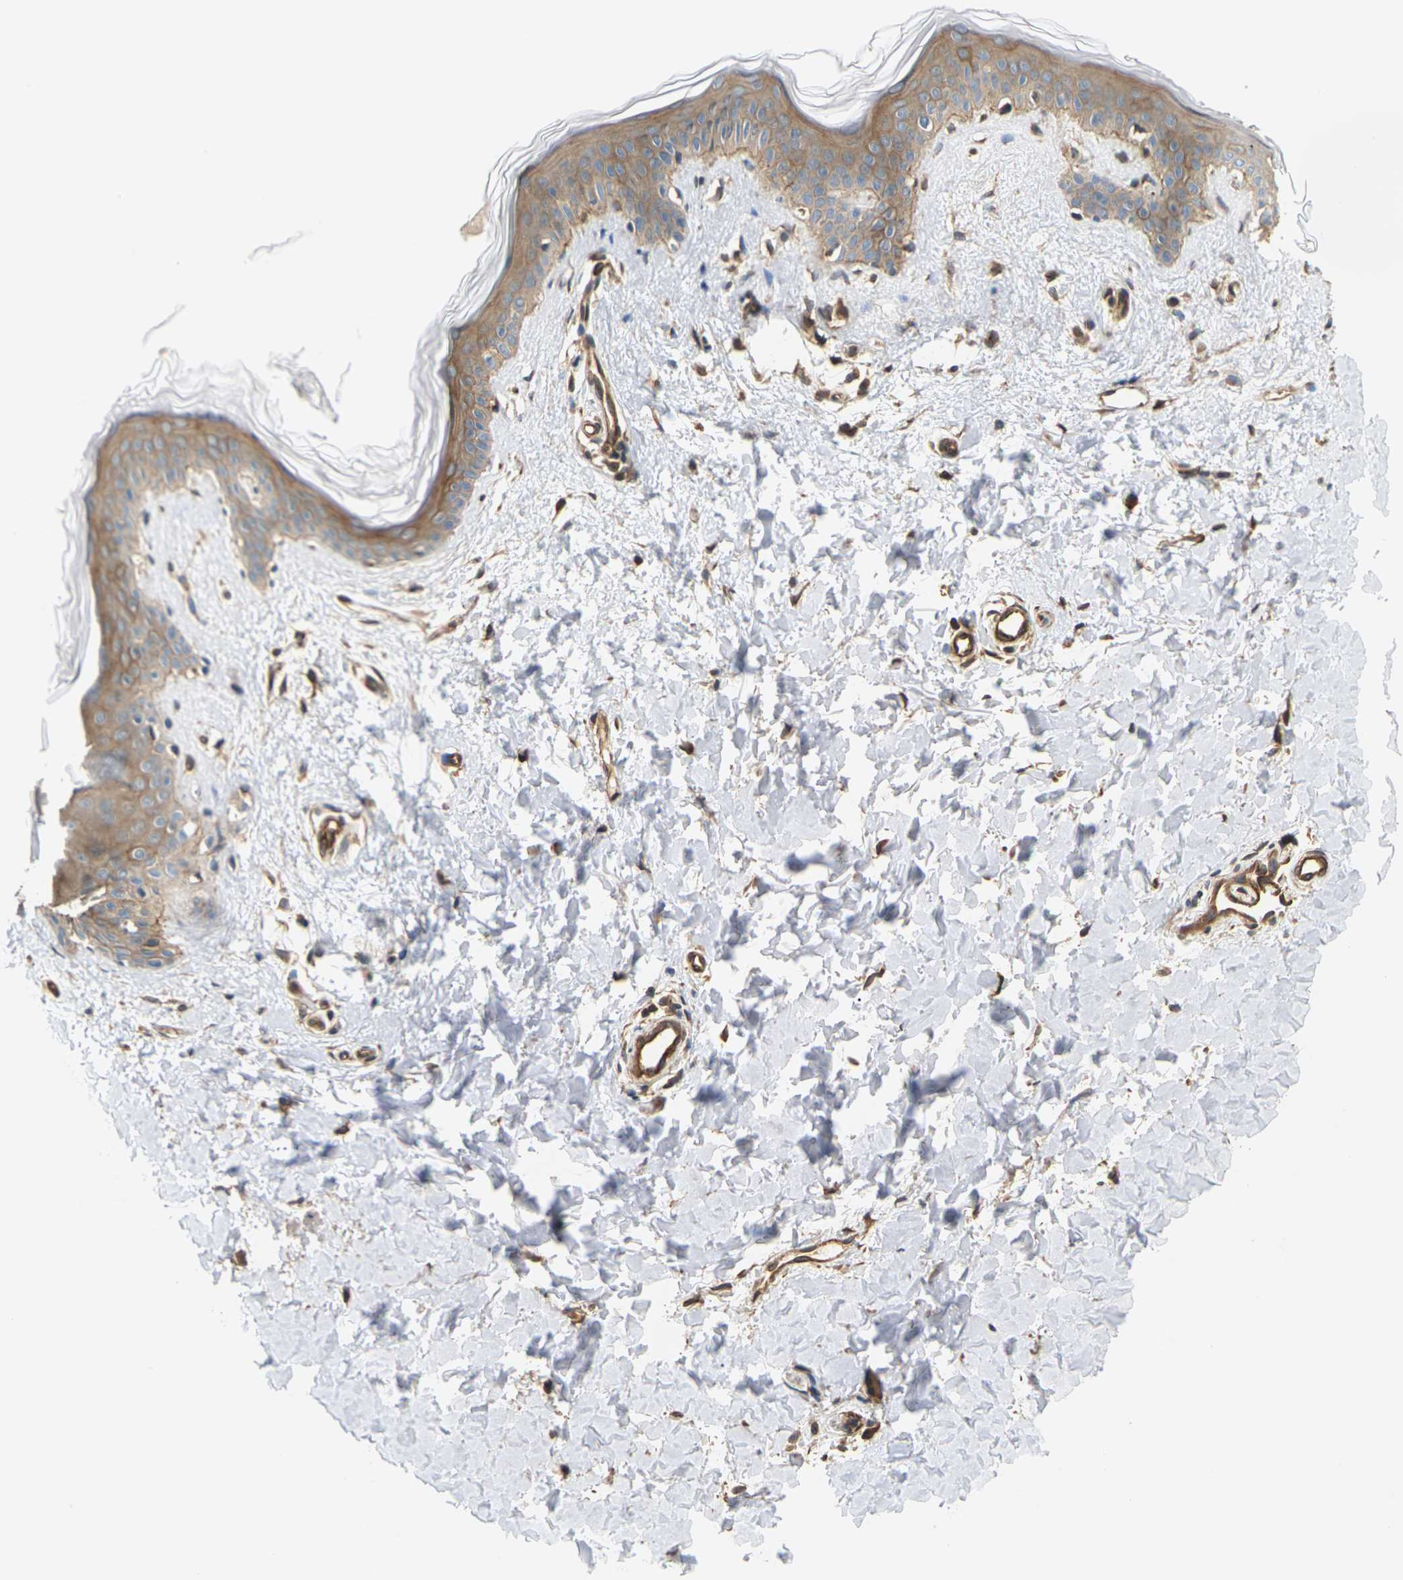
{"staining": {"intensity": "moderate", "quantity": ">75%", "location": "cytoplasmic/membranous"}, "tissue": "skin", "cell_type": "Fibroblasts", "image_type": "normal", "snomed": [{"axis": "morphology", "description": "Normal tissue, NOS"}, {"axis": "topography", "description": "Skin"}], "caption": "IHC (DAB) staining of unremarkable human skin reveals moderate cytoplasmic/membranous protein staining in about >75% of fibroblasts. (brown staining indicates protein expression, while blue staining denotes nuclei).", "gene": "PCDHB4", "patient": {"sex": "female", "age": 41}}